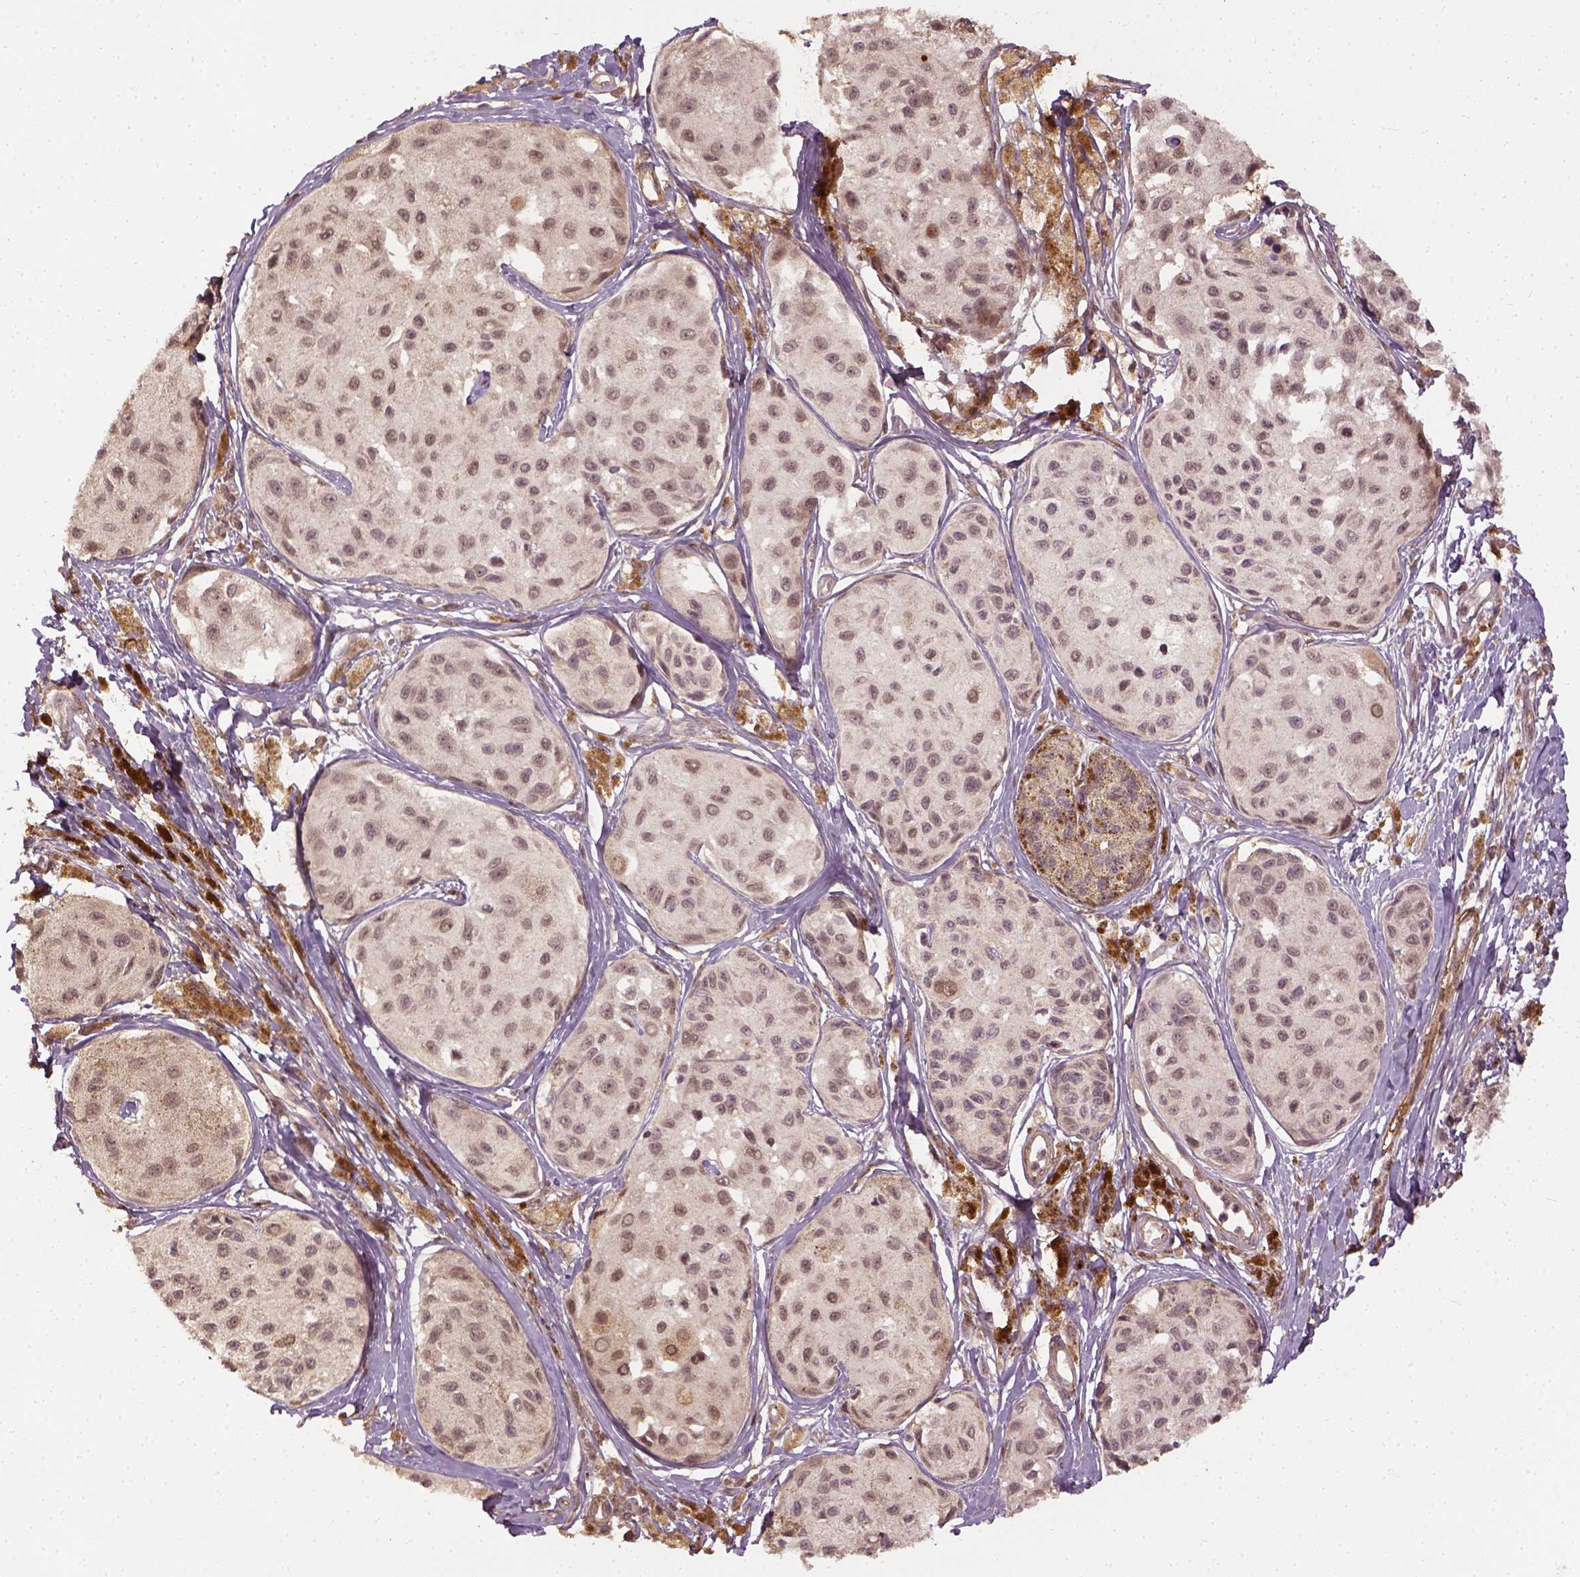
{"staining": {"intensity": "negative", "quantity": "none", "location": "none"}, "tissue": "melanoma", "cell_type": "Tumor cells", "image_type": "cancer", "snomed": [{"axis": "morphology", "description": "Malignant melanoma, NOS"}, {"axis": "topography", "description": "Skin"}], "caption": "A high-resolution photomicrograph shows immunohistochemistry staining of malignant melanoma, which exhibits no significant staining in tumor cells.", "gene": "VEGFA", "patient": {"sex": "female", "age": 38}}